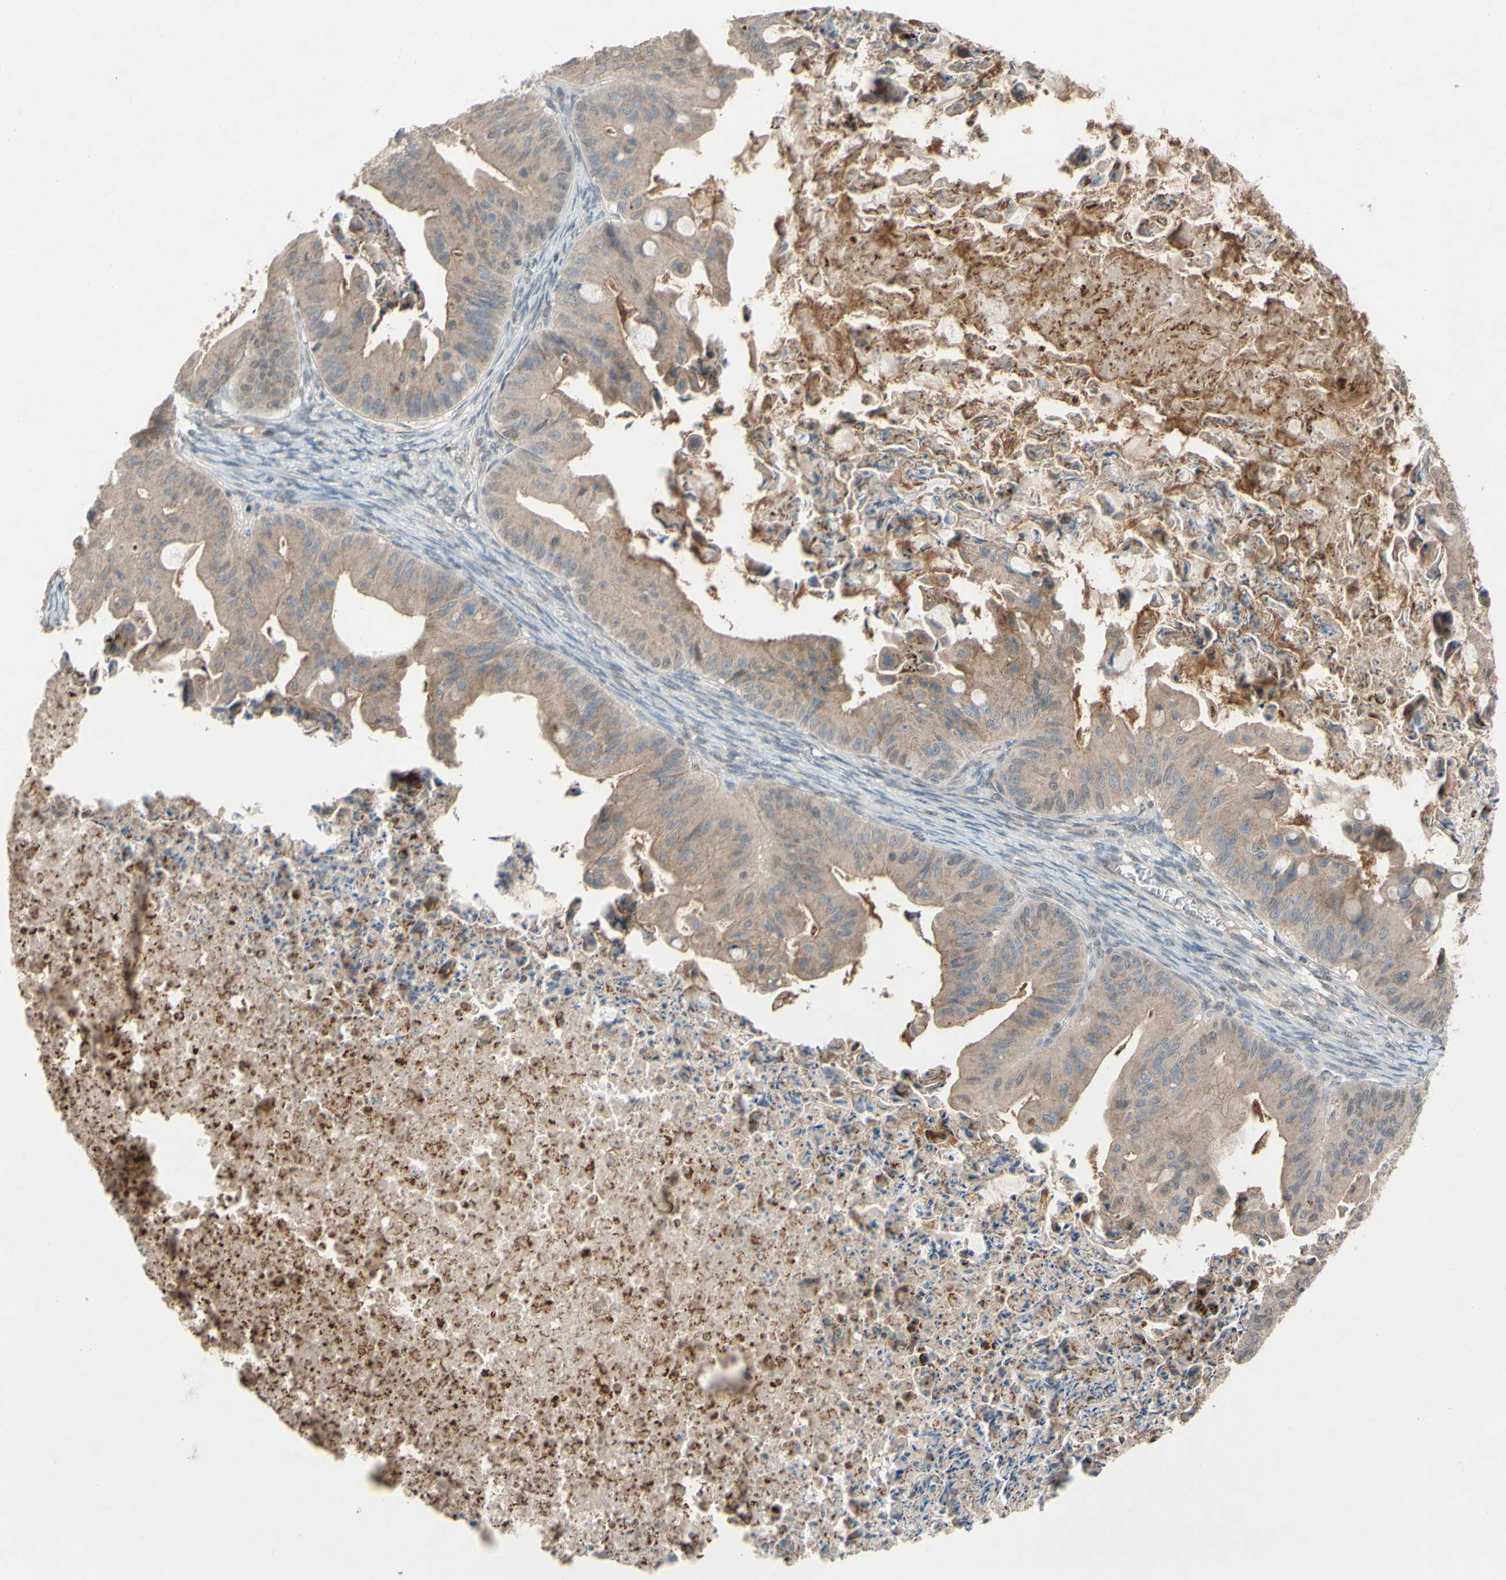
{"staining": {"intensity": "weak", "quantity": ">75%", "location": "cytoplasmic/membranous"}, "tissue": "ovarian cancer", "cell_type": "Tumor cells", "image_type": "cancer", "snomed": [{"axis": "morphology", "description": "Cystadenocarcinoma, mucinous, NOS"}, {"axis": "topography", "description": "Ovary"}], "caption": "Immunohistochemistry (IHC) photomicrograph of neoplastic tissue: human ovarian mucinous cystadenocarcinoma stained using IHC shows low levels of weak protein expression localized specifically in the cytoplasmic/membranous of tumor cells, appearing as a cytoplasmic/membranous brown color.", "gene": "CDCP1", "patient": {"sex": "female", "age": 37}}